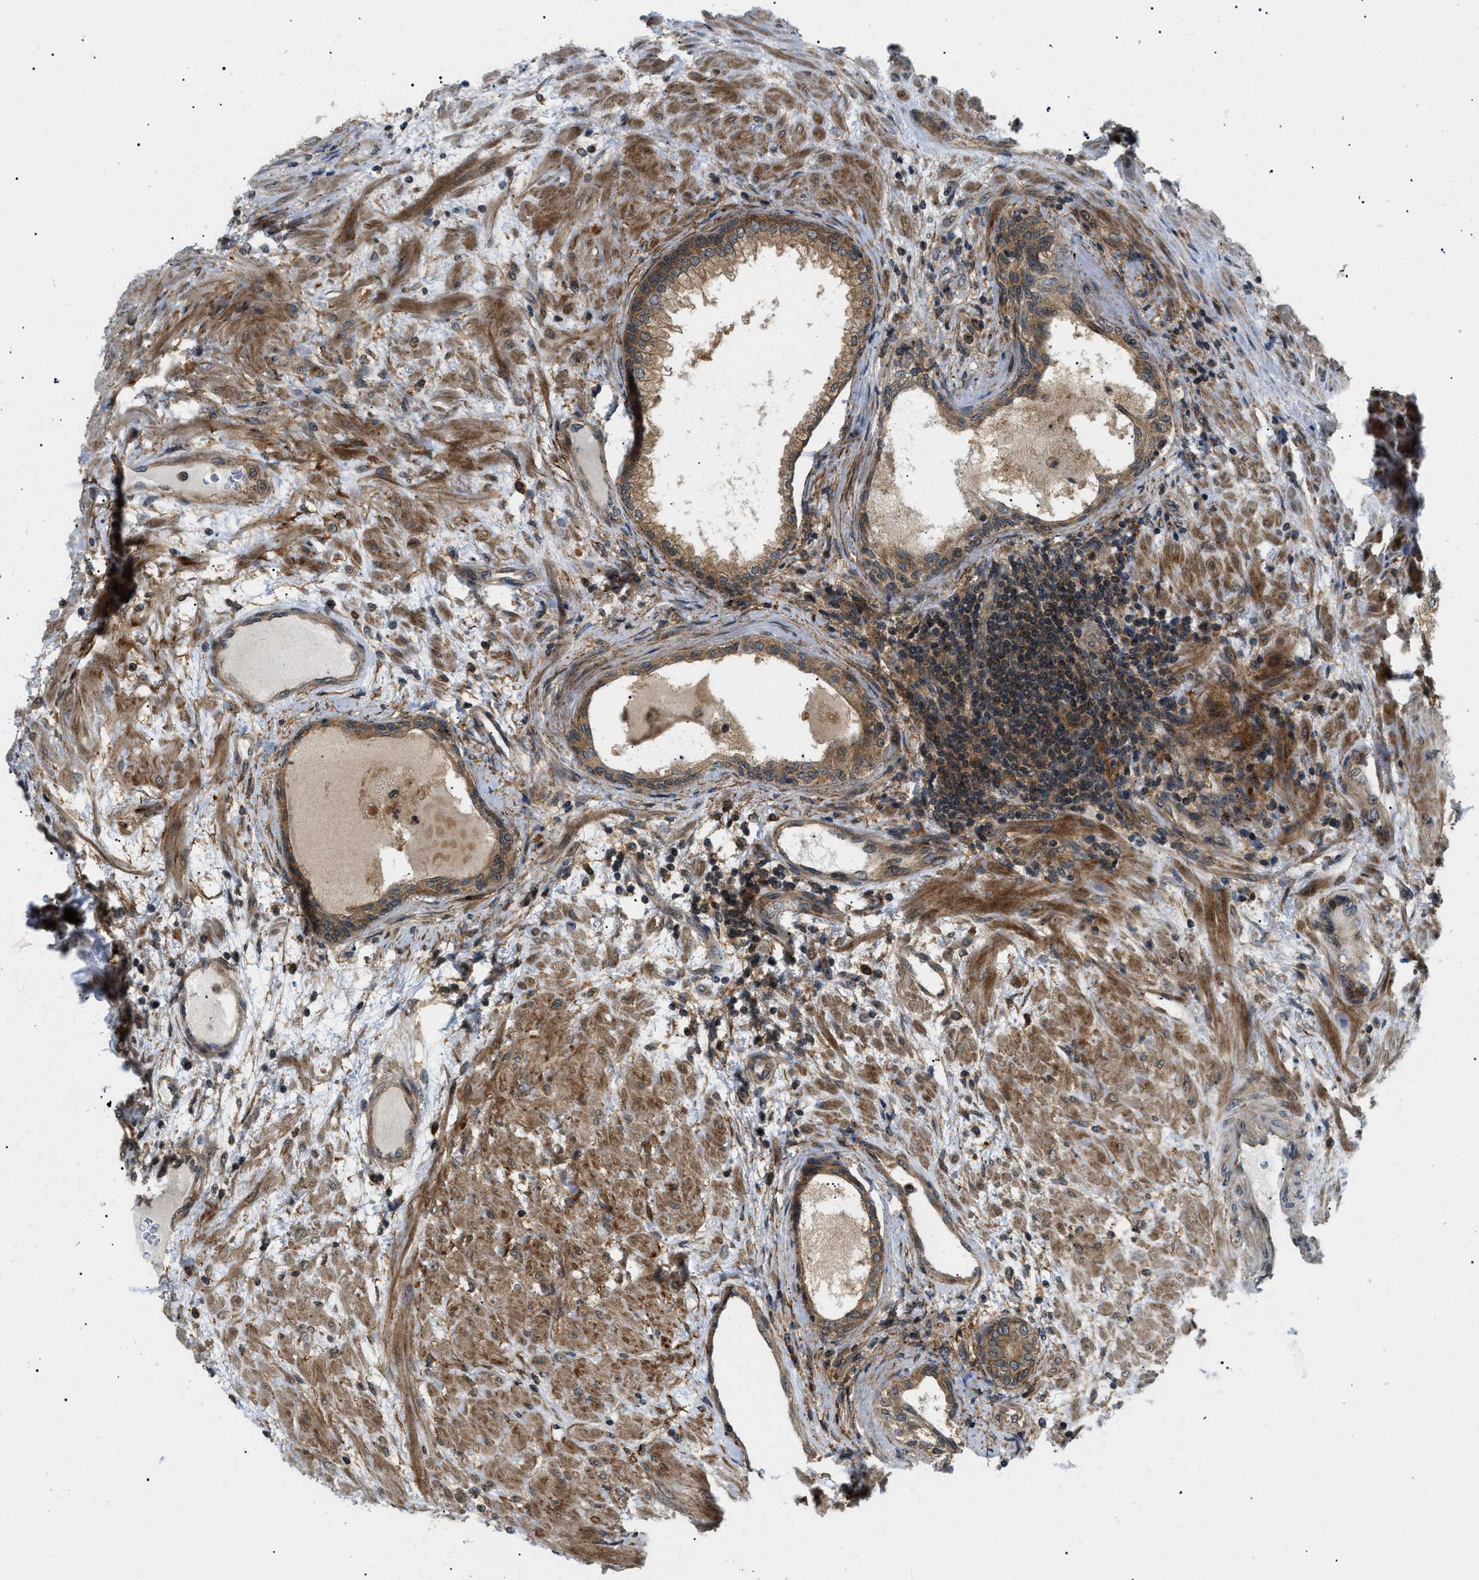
{"staining": {"intensity": "moderate", "quantity": ">75%", "location": "cytoplasmic/membranous"}, "tissue": "prostate", "cell_type": "Glandular cells", "image_type": "normal", "snomed": [{"axis": "morphology", "description": "Normal tissue, NOS"}, {"axis": "topography", "description": "Prostate"}], "caption": "IHC (DAB (3,3'-diaminobenzidine)) staining of benign prostate demonstrates moderate cytoplasmic/membranous protein staining in about >75% of glandular cells. (brown staining indicates protein expression, while blue staining denotes nuclei).", "gene": "ATP6AP1", "patient": {"sex": "male", "age": 76}}